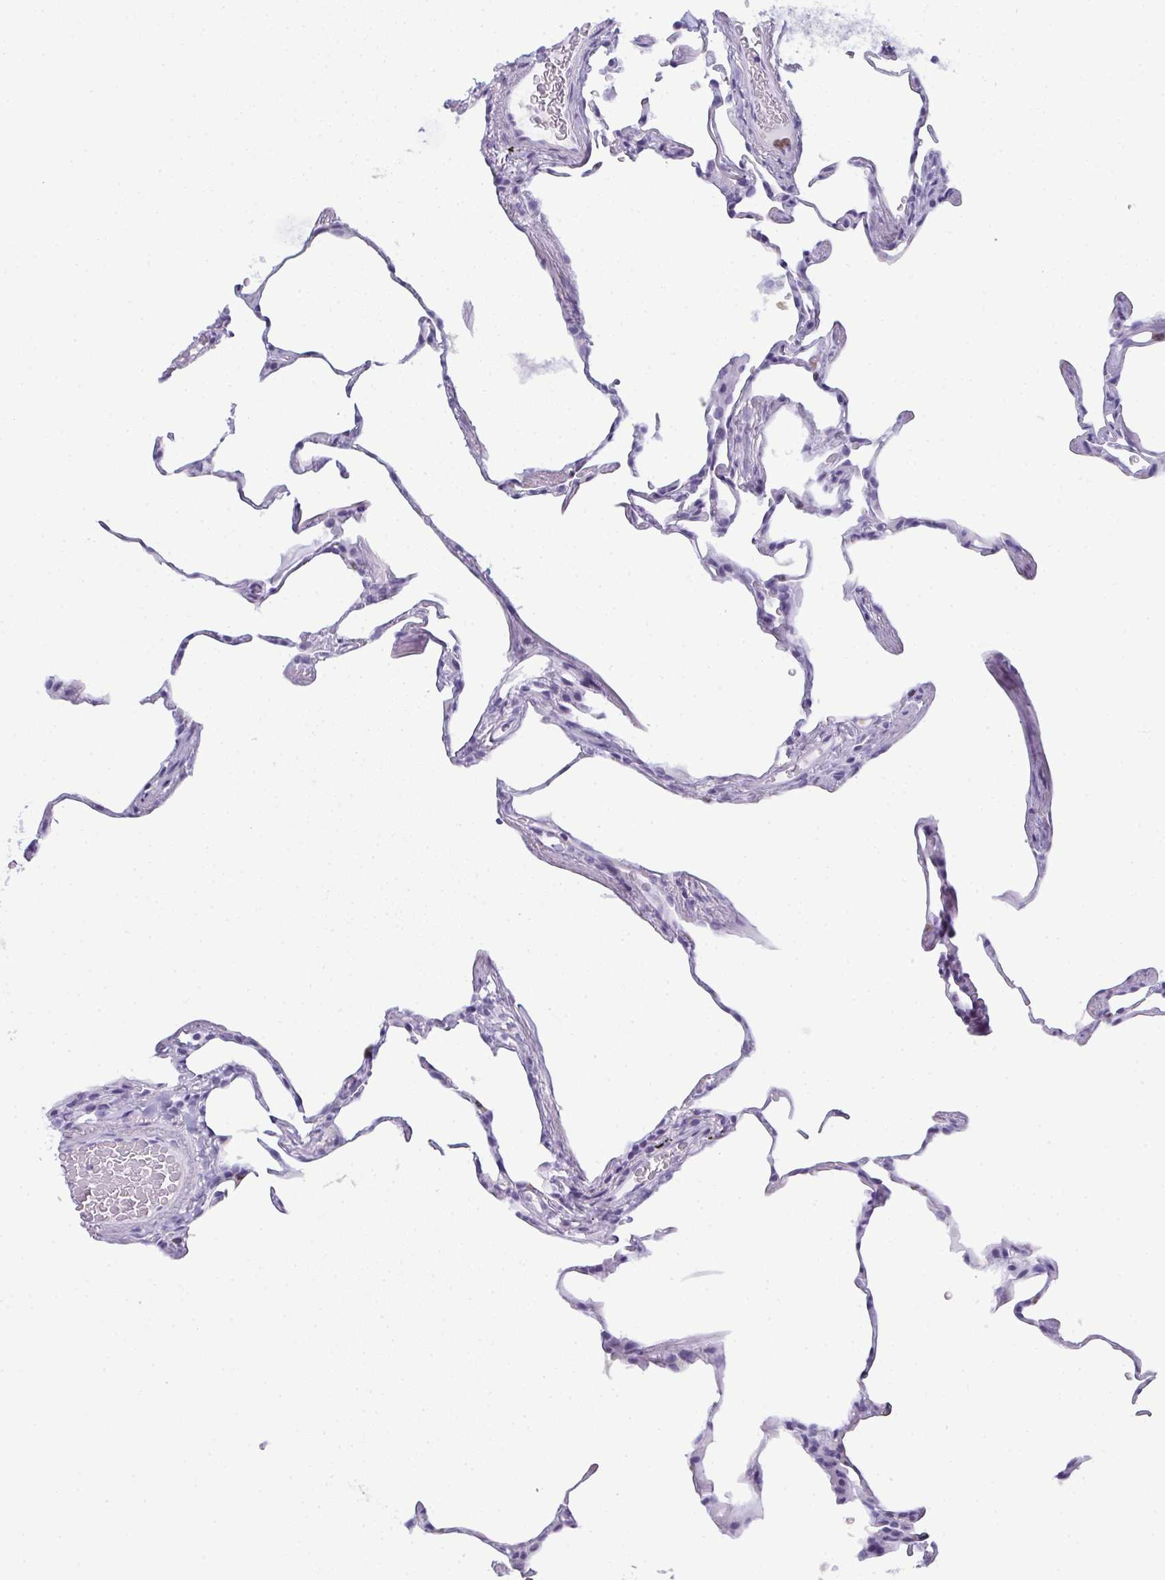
{"staining": {"intensity": "negative", "quantity": "none", "location": "none"}, "tissue": "lung", "cell_type": "Alveolar cells", "image_type": "normal", "snomed": [{"axis": "morphology", "description": "Normal tissue, NOS"}, {"axis": "topography", "description": "Lung"}], "caption": "Alveolar cells show no significant staining in normal lung.", "gene": "CDA", "patient": {"sex": "female", "age": 57}}